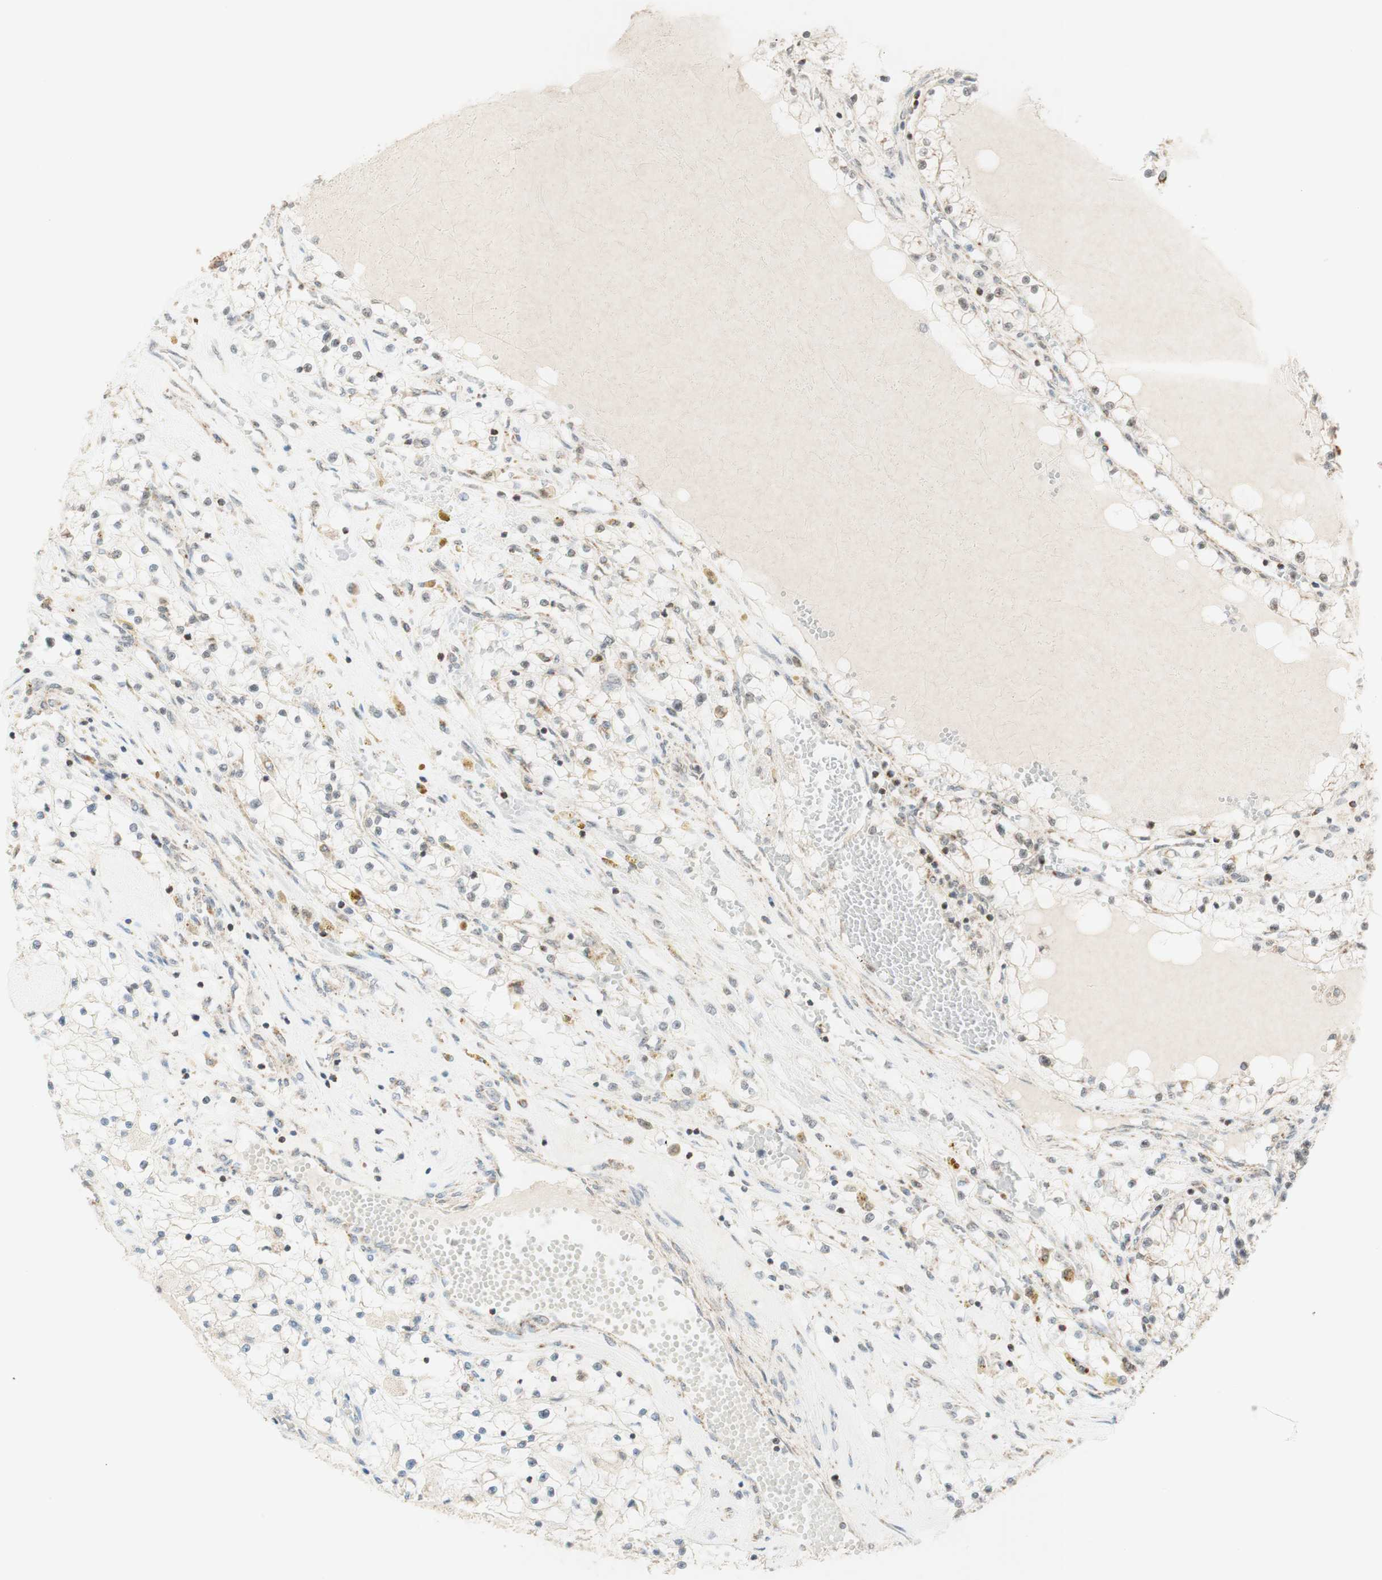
{"staining": {"intensity": "weak", "quantity": "25%-75%", "location": "cytoplasmic/membranous"}, "tissue": "renal cancer", "cell_type": "Tumor cells", "image_type": "cancer", "snomed": [{"axis": "morphology", "description": "Adenocarcinoma, NOS"}, {"axis": "topography", "description": "Kidney"}], "caption": "IHC micrograph of neoplastic tissue: human adenocarcinoma (renal) stained using immunohistochemistry (IHC) demonstrates low levels of weak protein expression localized specifically in the cytoplasmic/membranous of tumor cells, appearing as a cytoplasmic/membranous brown color.", "gene": "ZNF782", "patient": {"sex": "male", "age": 68}}